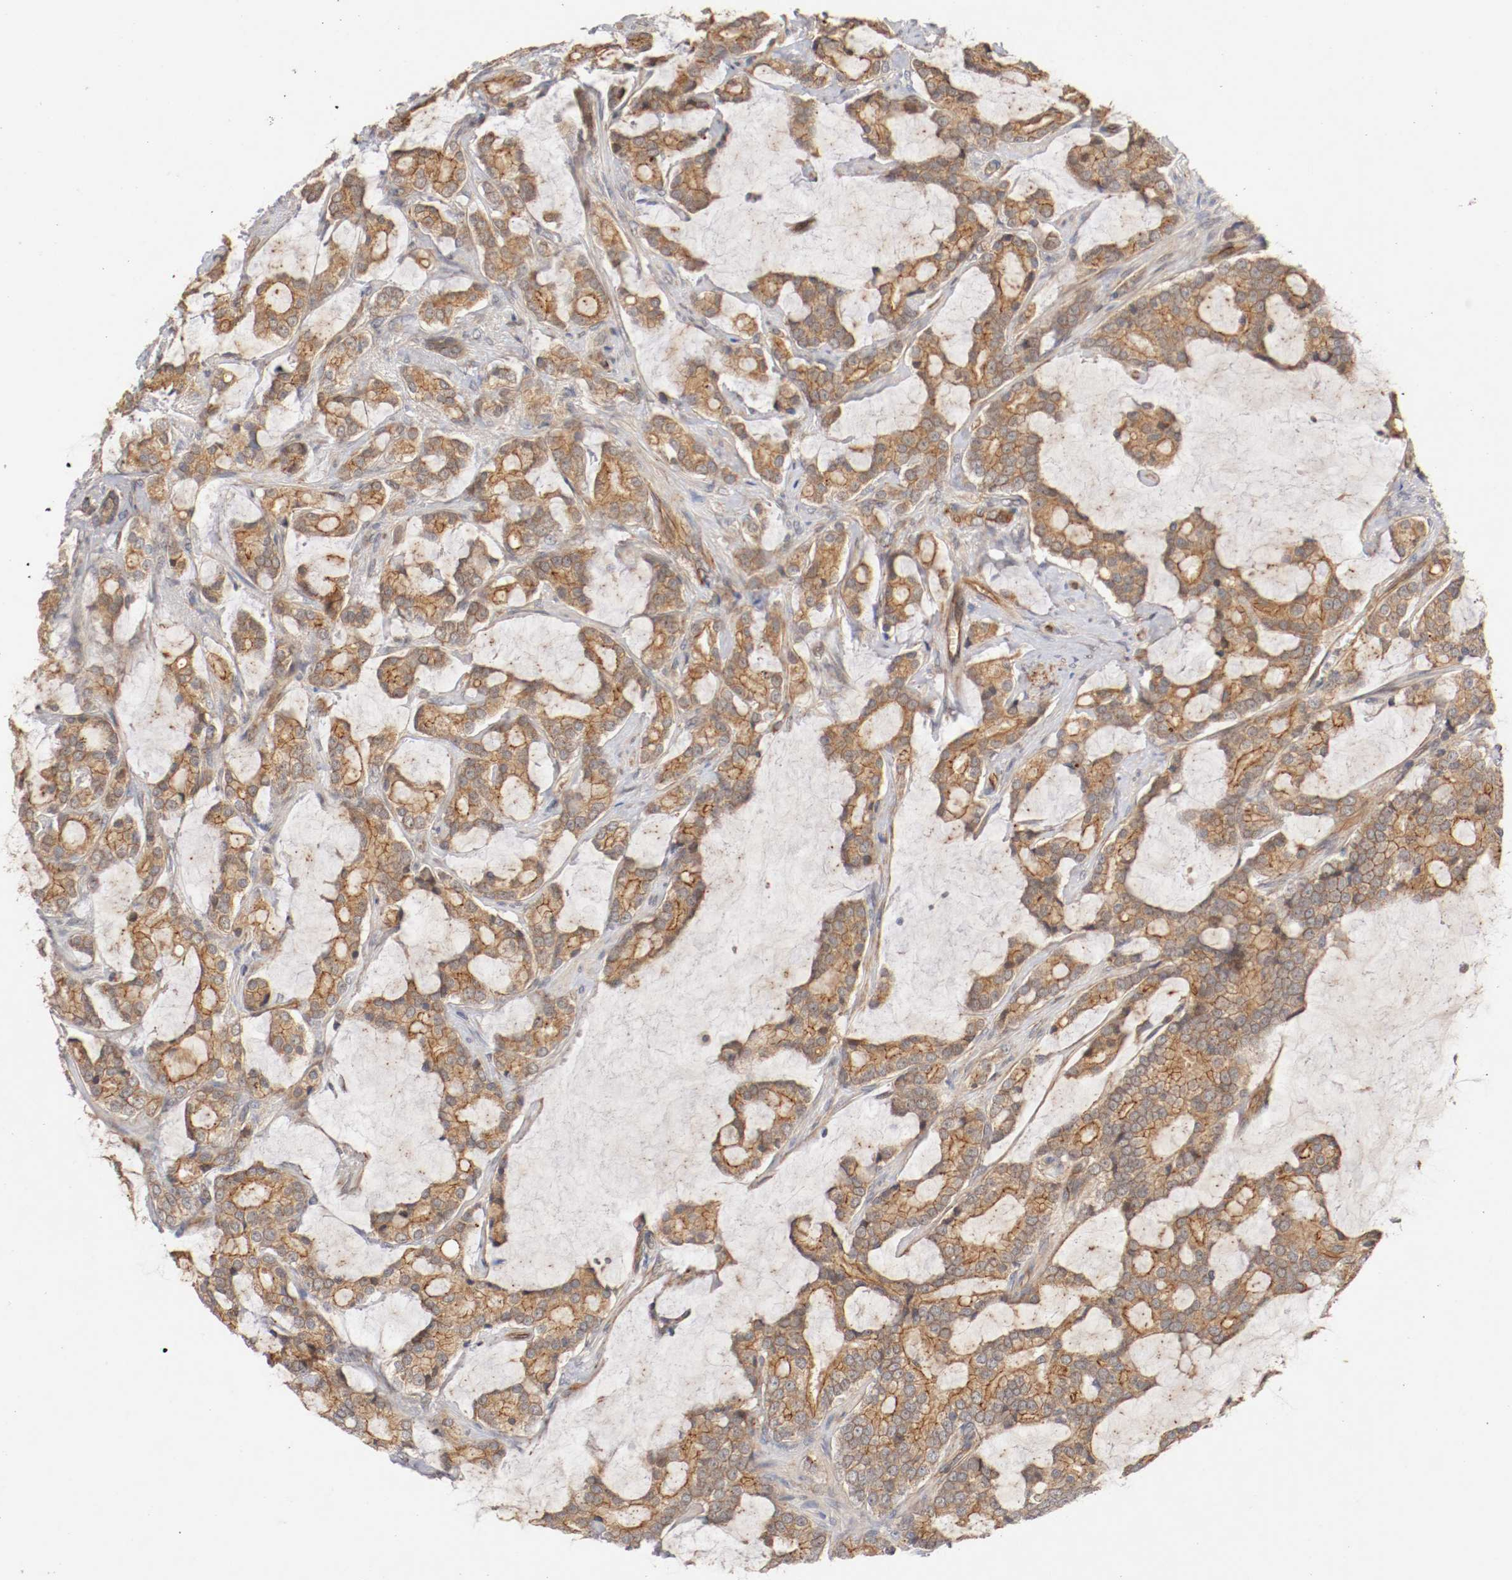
{"staining": {"intensity": "moderate", "quantity": ">75%", "location": "cytoplasmic/membranous"}, "tissue": "prostate cancer", "cell_type": "Tumor cells", "image_type": "cancer", "snomed": [{"axis": "morphology", "description": "Adenocarcinoma, Low grade"}, {"axis": "topography", "description": "Prostate"}], "caption": "Moderate cytoplasmic/membranous expression is present in about >75% of tumor cells in low-grade adenocarcinoma (prostate).", "gene": "TYK2", "patient": {"sex": "male", "age": 58}}